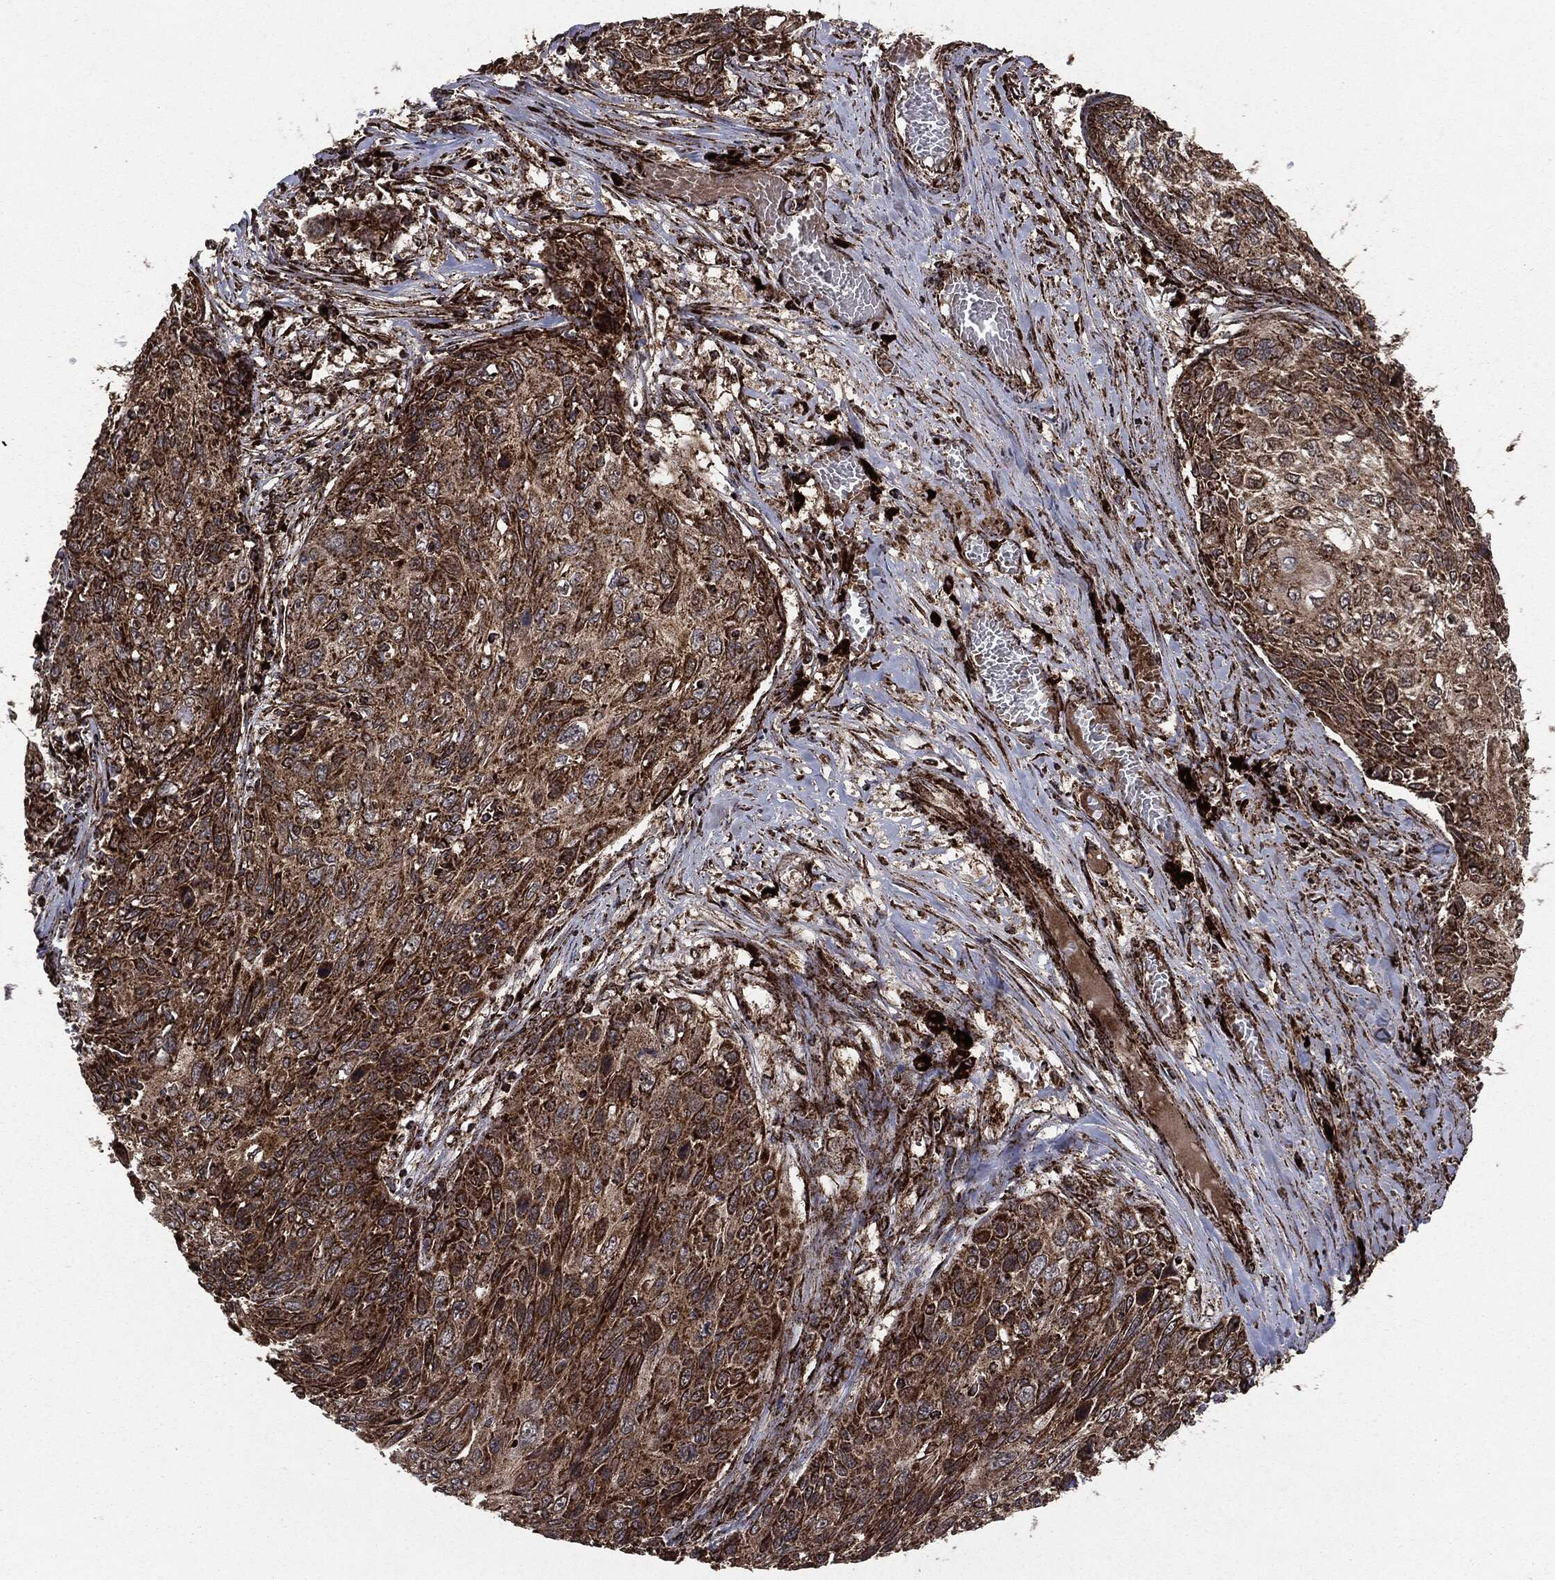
{"staining": {"intensity": "strong", "quantity": ">75%", "location": "cytoplasmic/membranous"}, "tissue": "skin cancer", "cell_type": "Tumor cells", "image_type": "cancer", "snomed": [{"axis": "morphology", "description": "Squamous cell carcinoma, NOS"}, {"axis": "topography", "description": "Skin"}], "caption": "There is high levels of strong cytoplasmic/membranous staining in tumor cells of skin squamous cell carcinoma, as demonstrated by immunohistochemical staining (brown color).", "gene": "MAP2K1", "patient": {"sex": "male", "age": 92}}